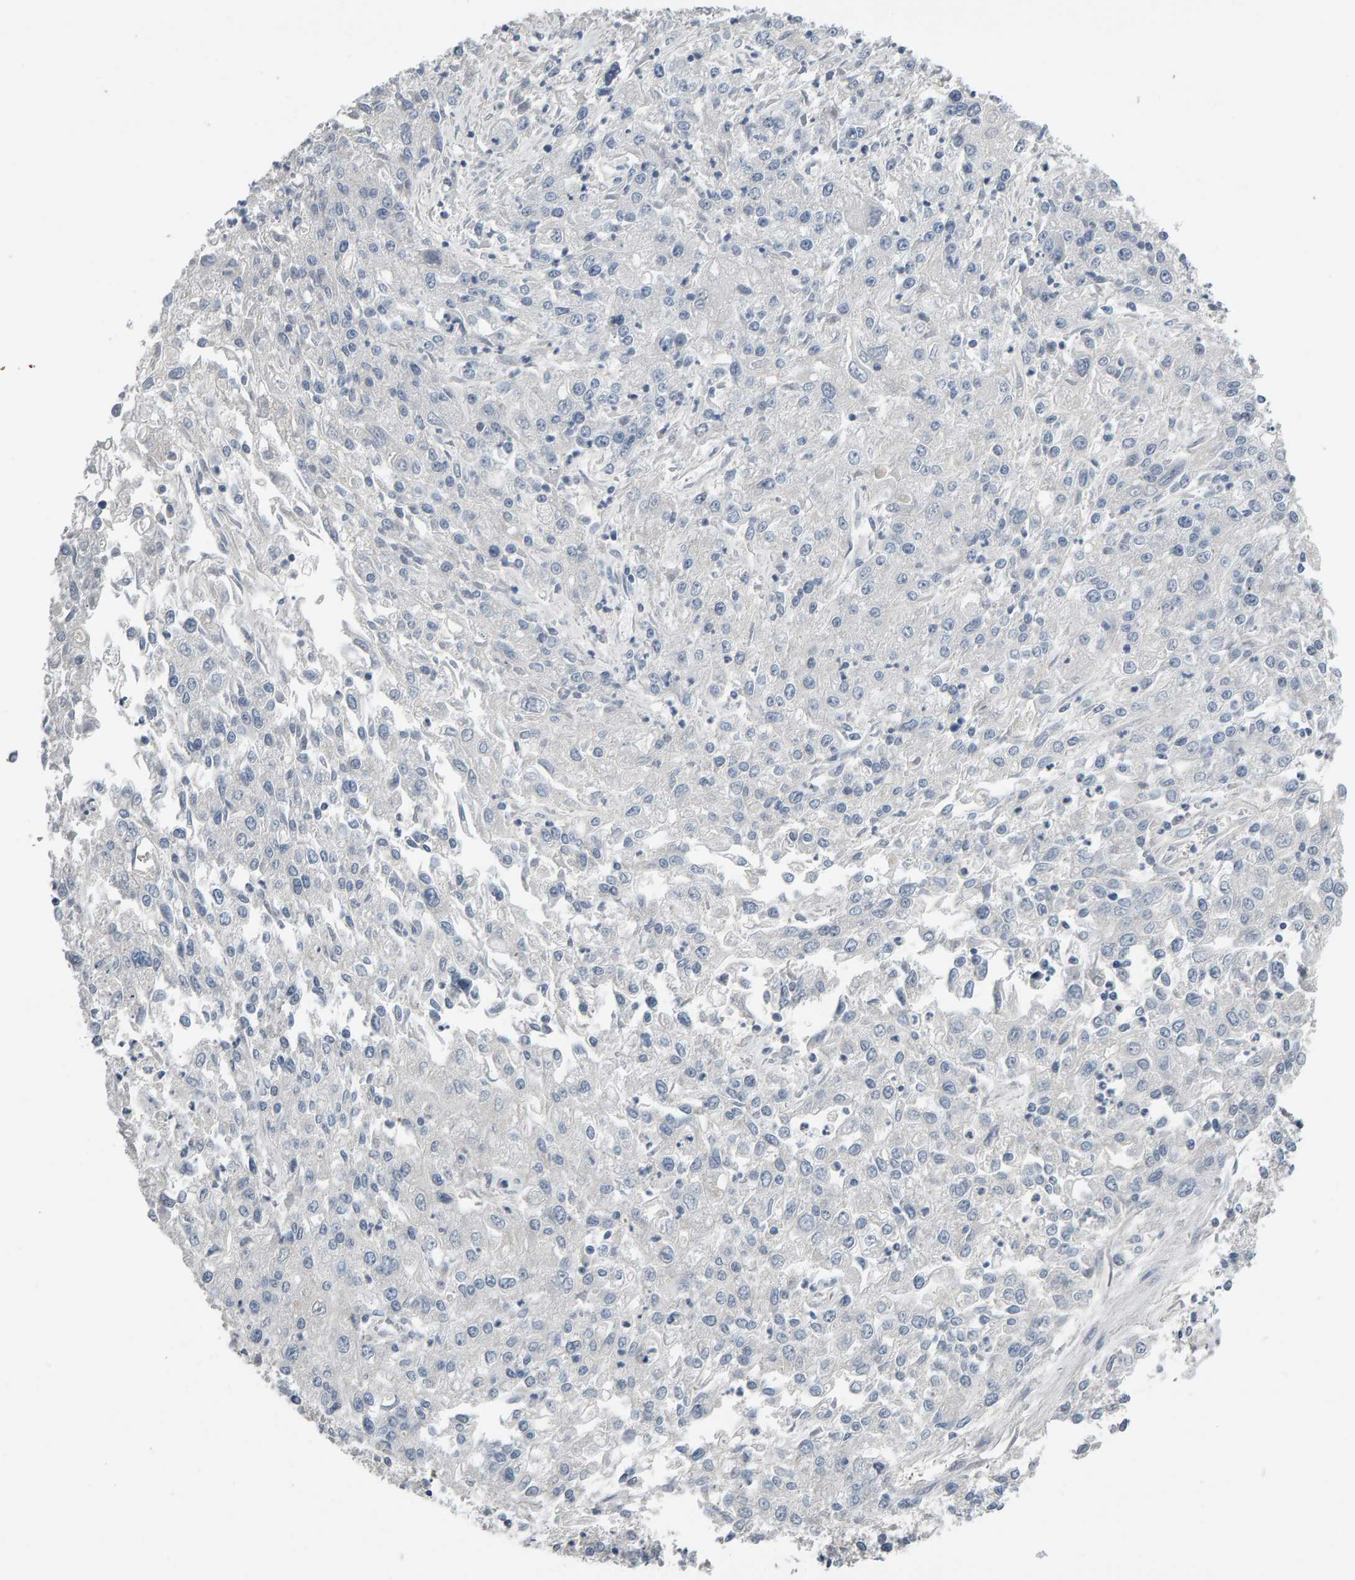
{"staining": {"intensity": "negative", "quantity": "none", "location": "none"}, "tissue": "endometrial cancer", "cell_type": "Tumor cells", "image_type": "cancer", "snomed": [{"axis": "morphology", "description": "Adenocarcinoma, NOS"}, {"axis": "topography", "description": "Endometrium"}], "caption": "Histopathology image shows no protein positivity in tumor cells of endometrial cancer tissue. (Stains: DAB (3,3'-diaminobenzidine) immunohistochemistry (IHC) with hematoxylin counter stain, Microscopy: brightfield microscopy at high magnification).", "gene": "GFUS", "patient": {"sex": "female", "age": 49}}